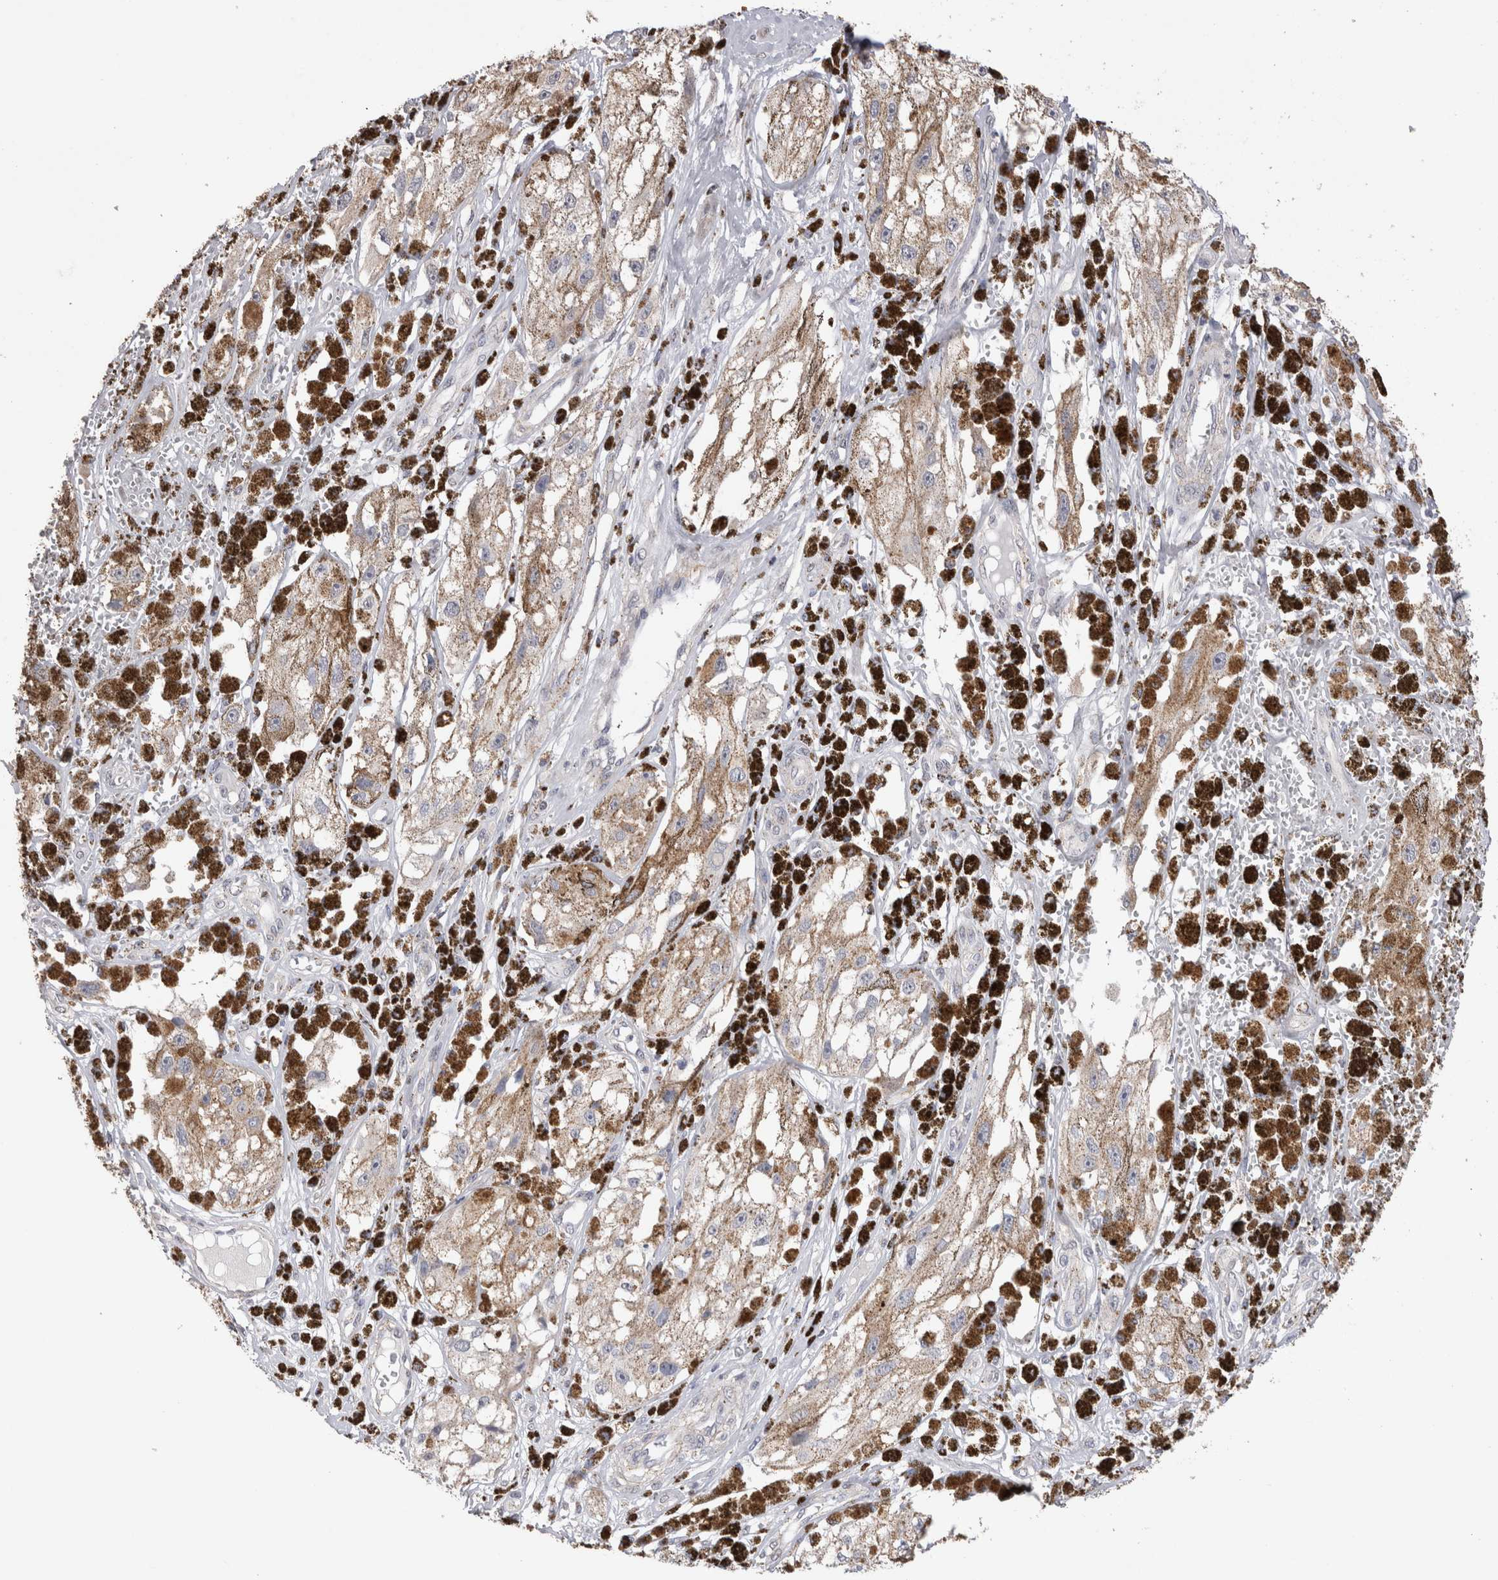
{"staining": {"intensity": "negative", "quantity": "none", "location": "none"}, "tissue": "melanoma", "cell_type": "Tumor cells", "image_type": "cancer", "snomed": [{"axis": "morphology", "description": "Malignant melanoma, NOS"}, {"axis": "topography", "description": "Skin"}], "caption": "Immunohistochemical staining of melanoma displays no significant expression in tumor cells. (Stains: DAB immunohistochemistry (IHC) with hematoxylin counter stain, Microscopy: brightfield microscopy at high magnification).", "gene": "CDH6", "patient": {"sex": "male", "age": 88}}